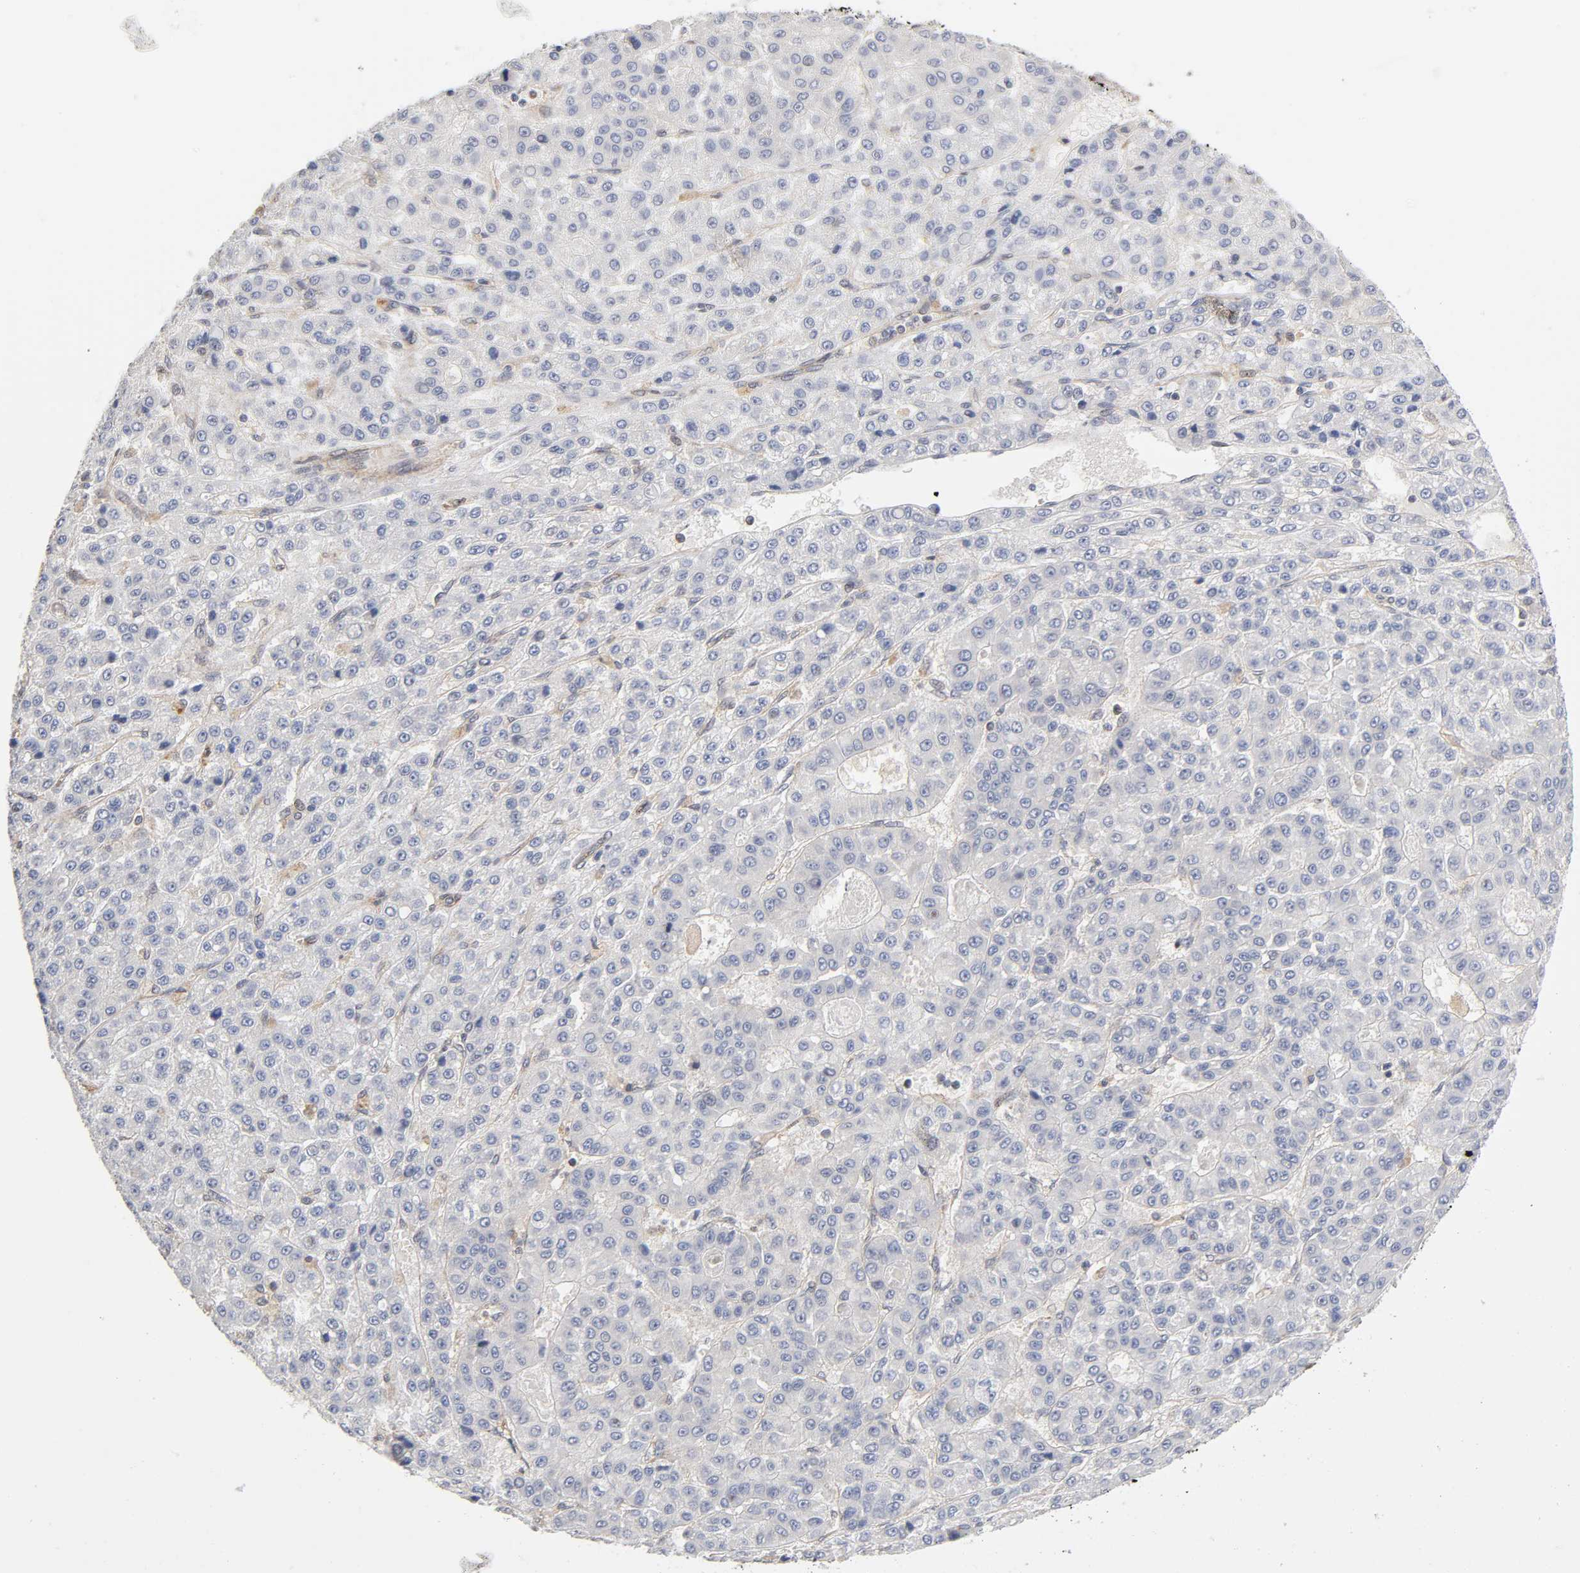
{"staining": {"intensity": "negative", "quantity": "none", "location": "none"}, "tissue": "liver cancer", "cell_type": "Tumor cells", "image_type": "cancer", "snomed": [{"axis": "morphology", "description": "Carcinoma, Hepatocellular, NOS"}, {"axis": "topography", "description": "Liver"}], "caption": "An immunohistochemistry image of hepatocellular carcinoma (liver) is shown. There is no staining in tumor cells of hepatocellular carcinoma (liver).", "gene": "PAFAH1B1", "patient": {"sex": "male", "age": 70}}